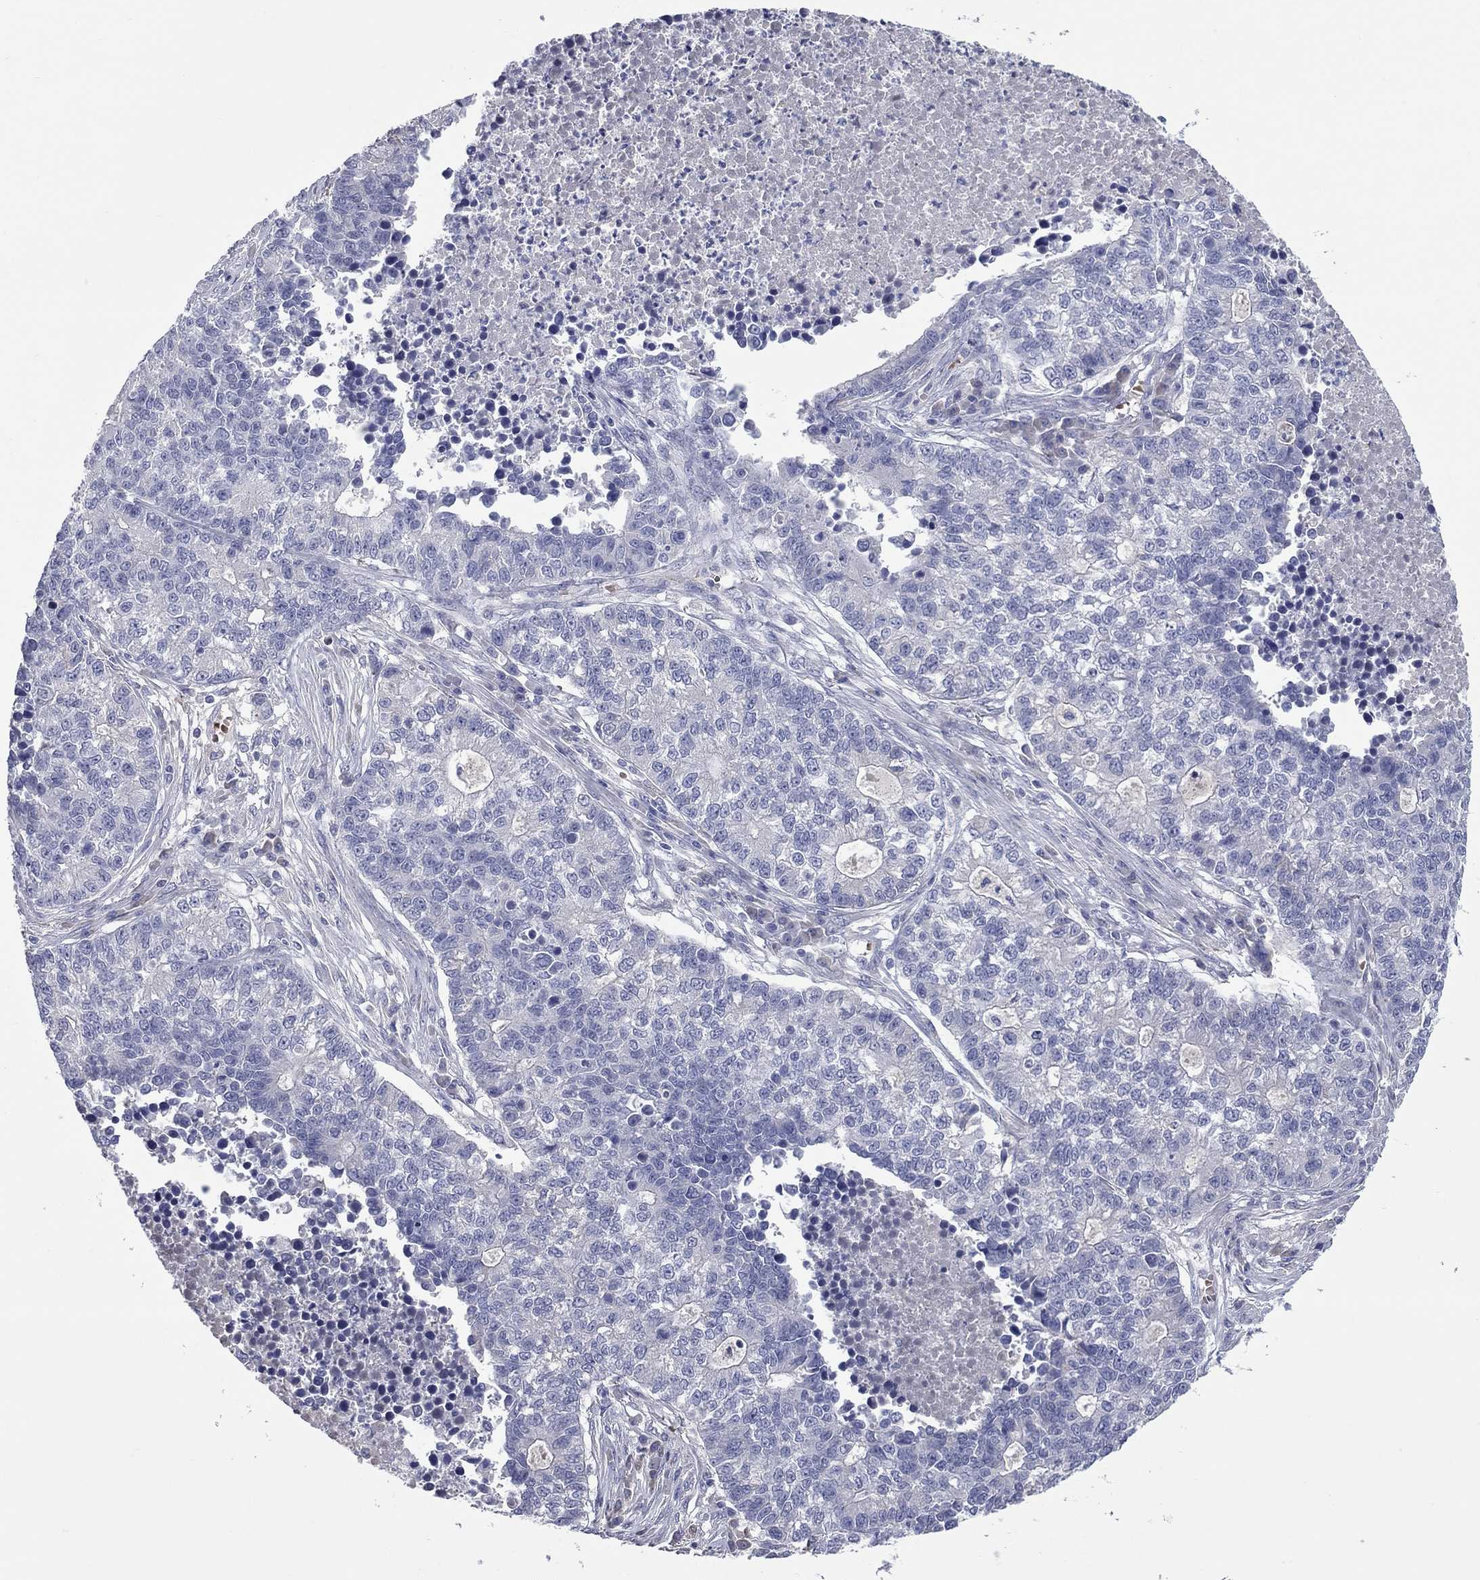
{"staining": {"intensity": "negative", "quantity": "none", "location": "none"}, "tissue": "lung cancer", "cell_type": "Tumor cells", "image_type": "cancer", "snomed": [{"axis": "morphology", "description": "Adenocarcinoma, NOS"}, {"axis": "topography", "description": "Lung"}], "caption": "IHC of lung adenocarcinoma exhibits no positivity in tumor cells.", "gene": "UNC119B", "patient": {"sex": "male", "age": 57}}